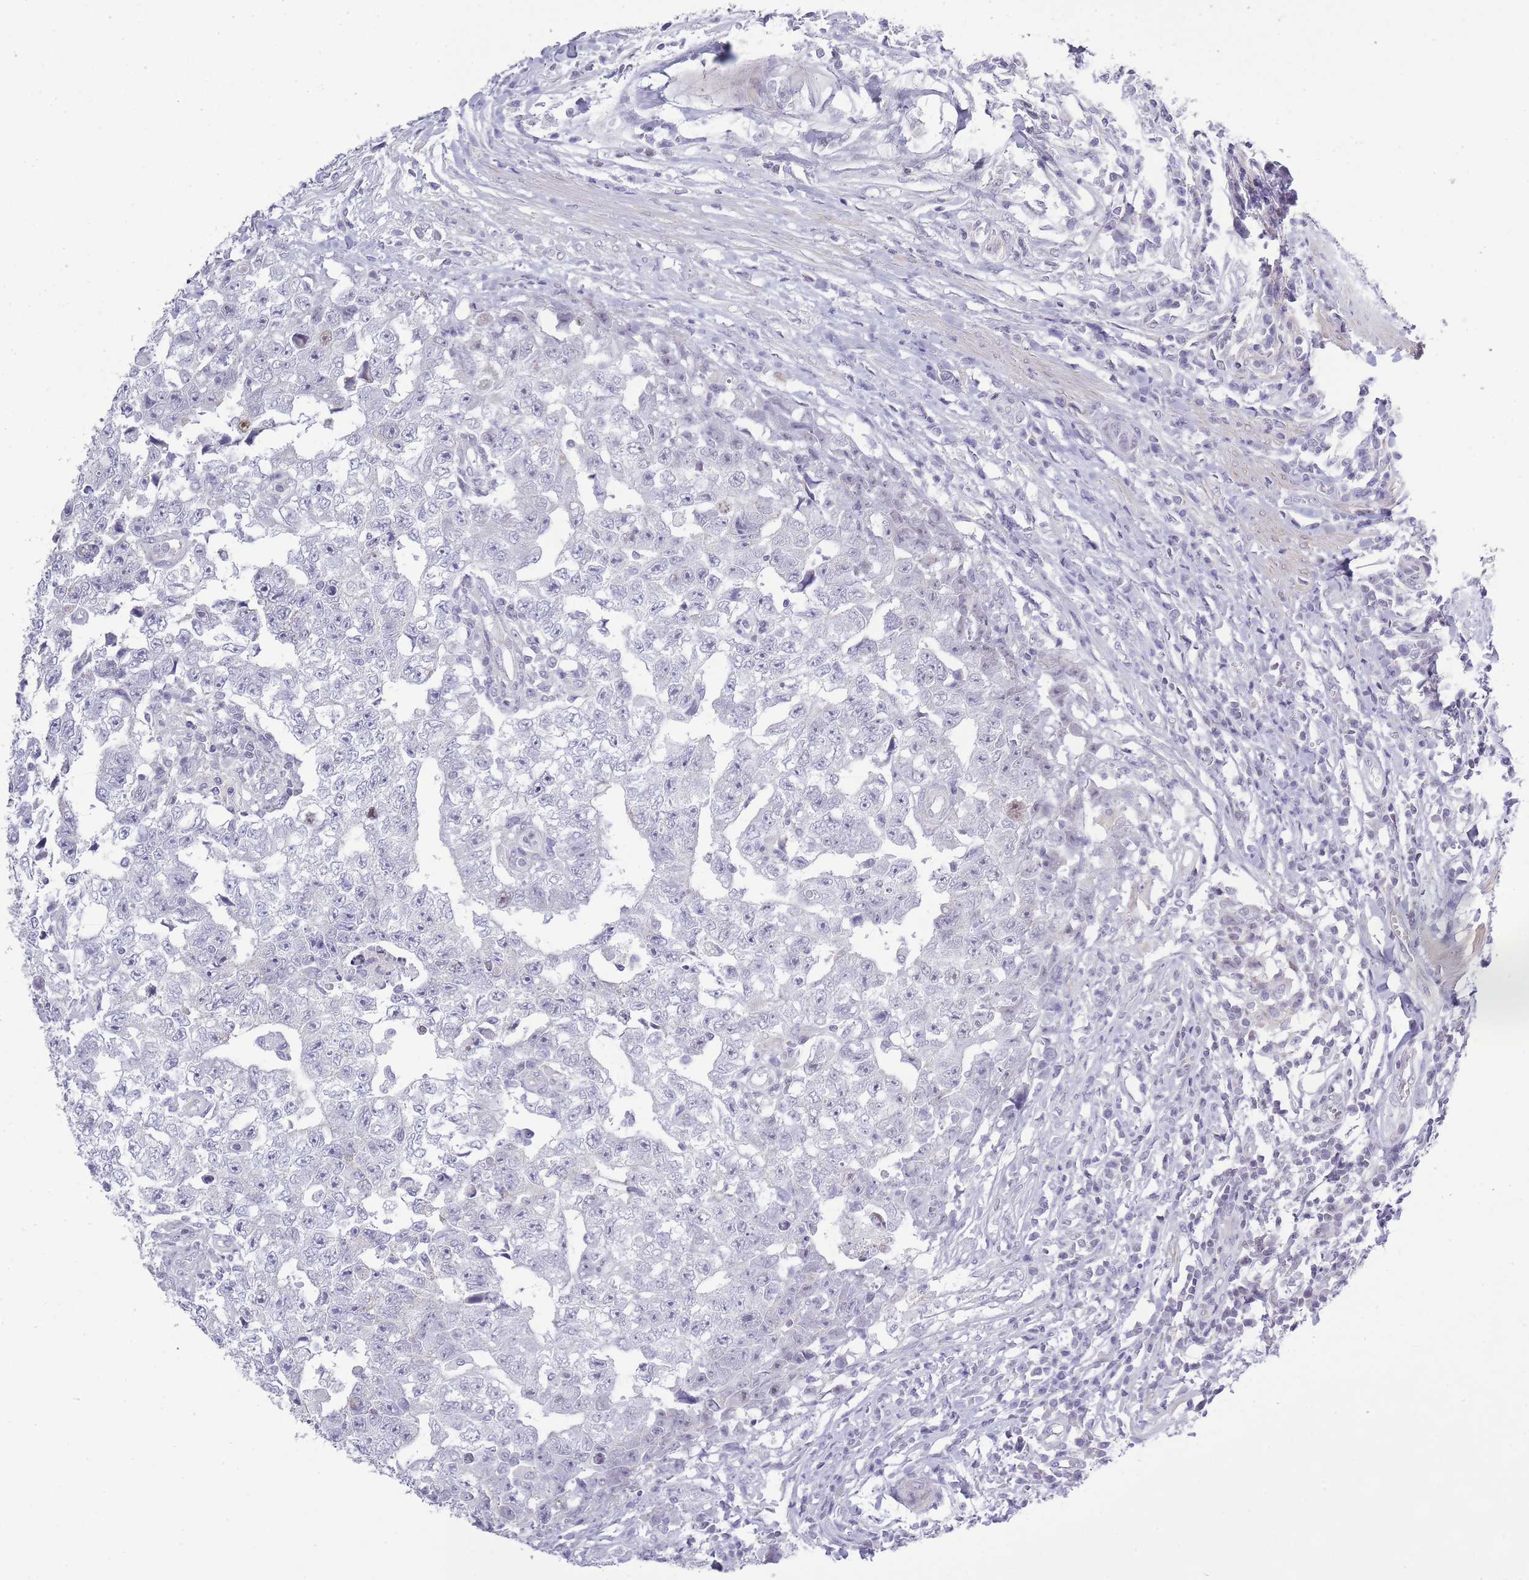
{"staining": {"intensity": "negative", "quantity": "none", "location": "none"}, "tissue": "testis cancer", "cell_type": "Tumor cells", "image_type": "cancer", "snomed": [{"axis": "morphology", "description": "Carcinoma, Embryonal, NOS"}, {"axis": "topography", "description": "Testis"}], "caption": "Immunohistochemistry (IHC) of testis cancer (embryonal carcinoma) shows no positivity in tumor cells.", "gene": "ZBTB24", "patient": {"sex": "male", "age": 25}}